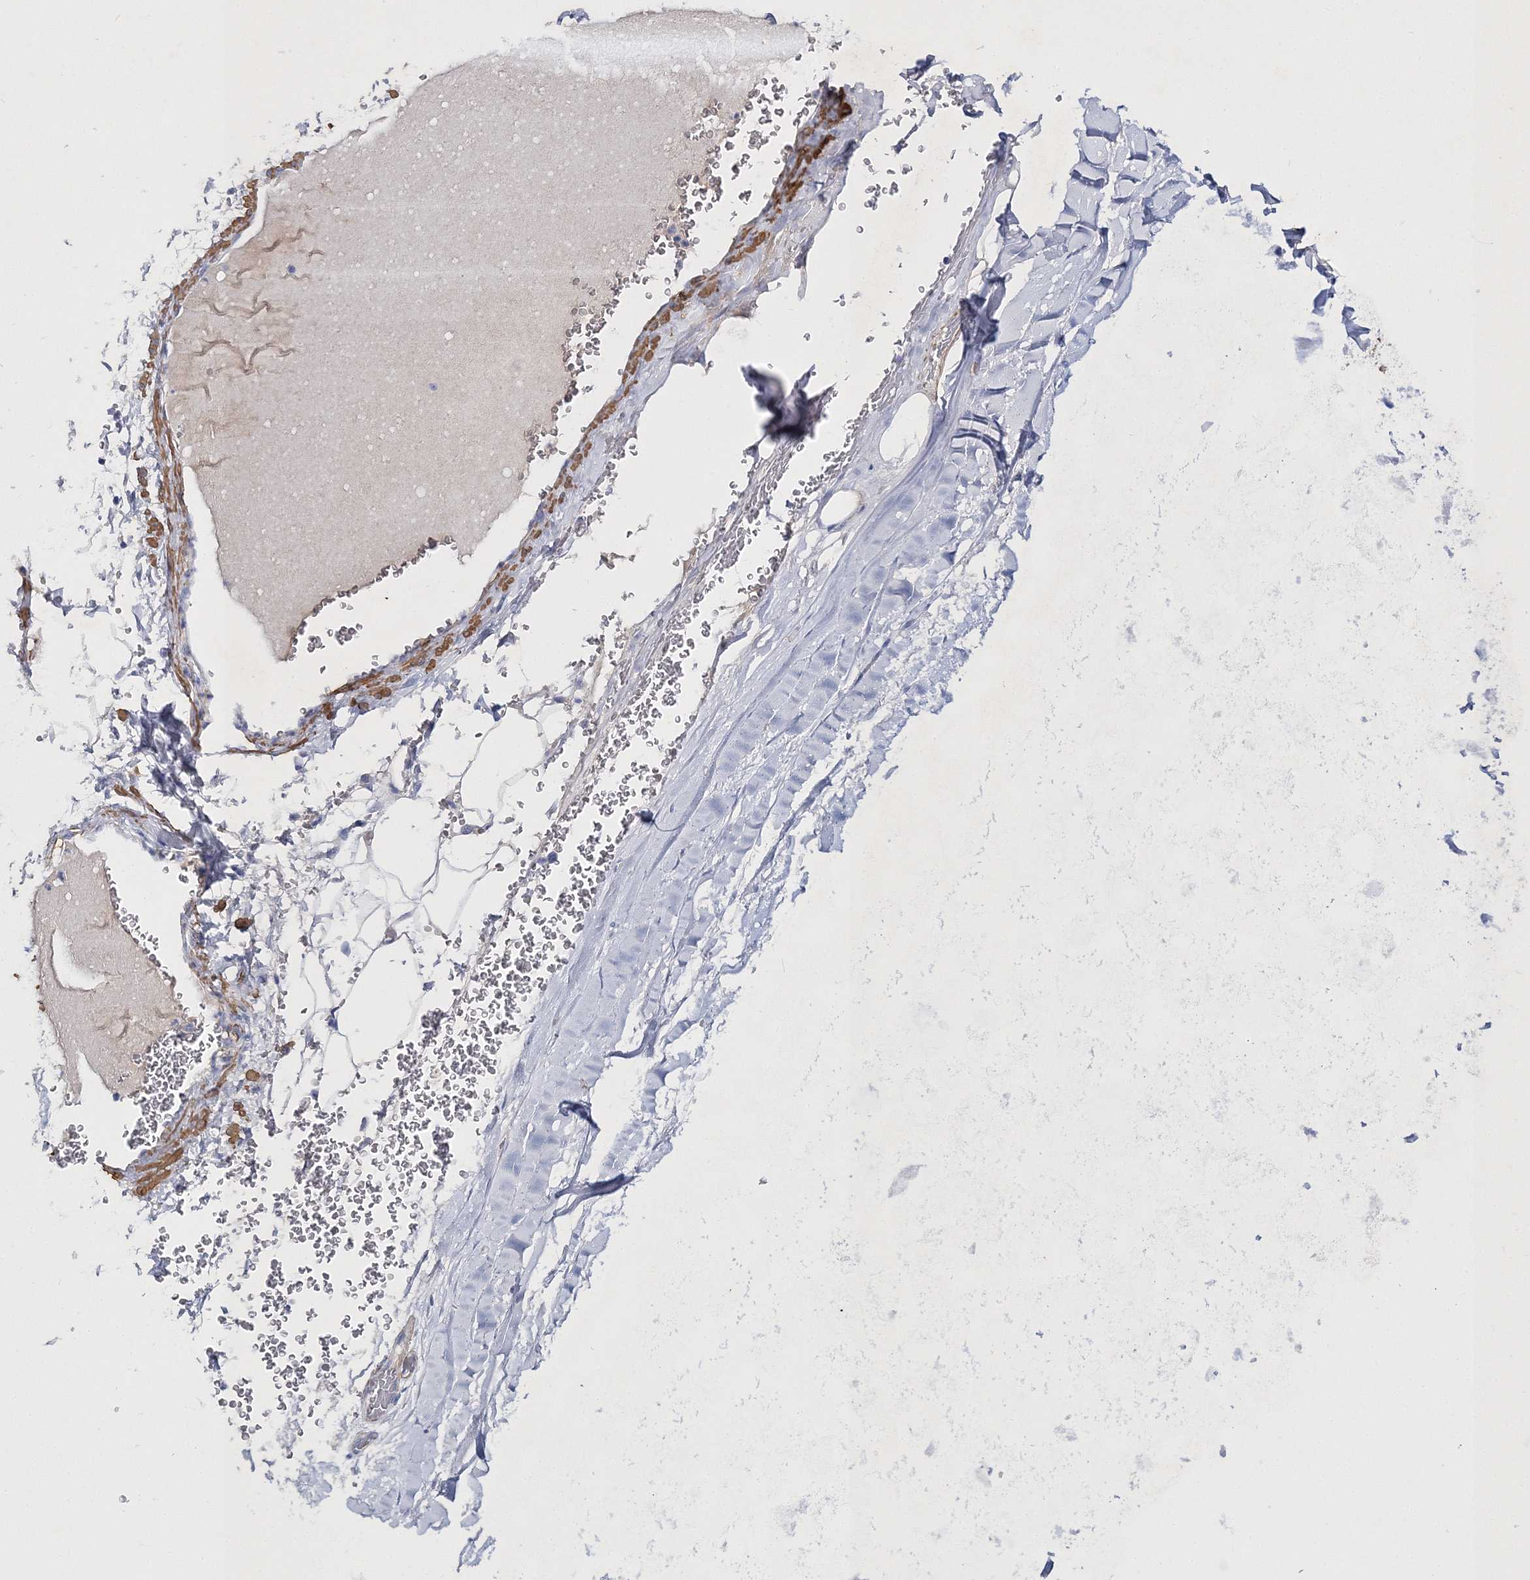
{"staining": {"intensity": "negative", "quantity": "none", "location": "none"}, "tissue": "adipose tissue", "cell_type": "Adipocytes", "image_type": "normal", "snomed": [{"axis": "morphology", "description": "Normal tissue, NOS"}, {"axis": "topography", "description": "Bronchus"}], "caption": "High power microscopy photomicrograph of an immunohistochemistry image of normal adipose tissue, revealing no significant expression in adipocytes.", "gene": "RTN2", "patient": {"sex": "male", "age": 66}}